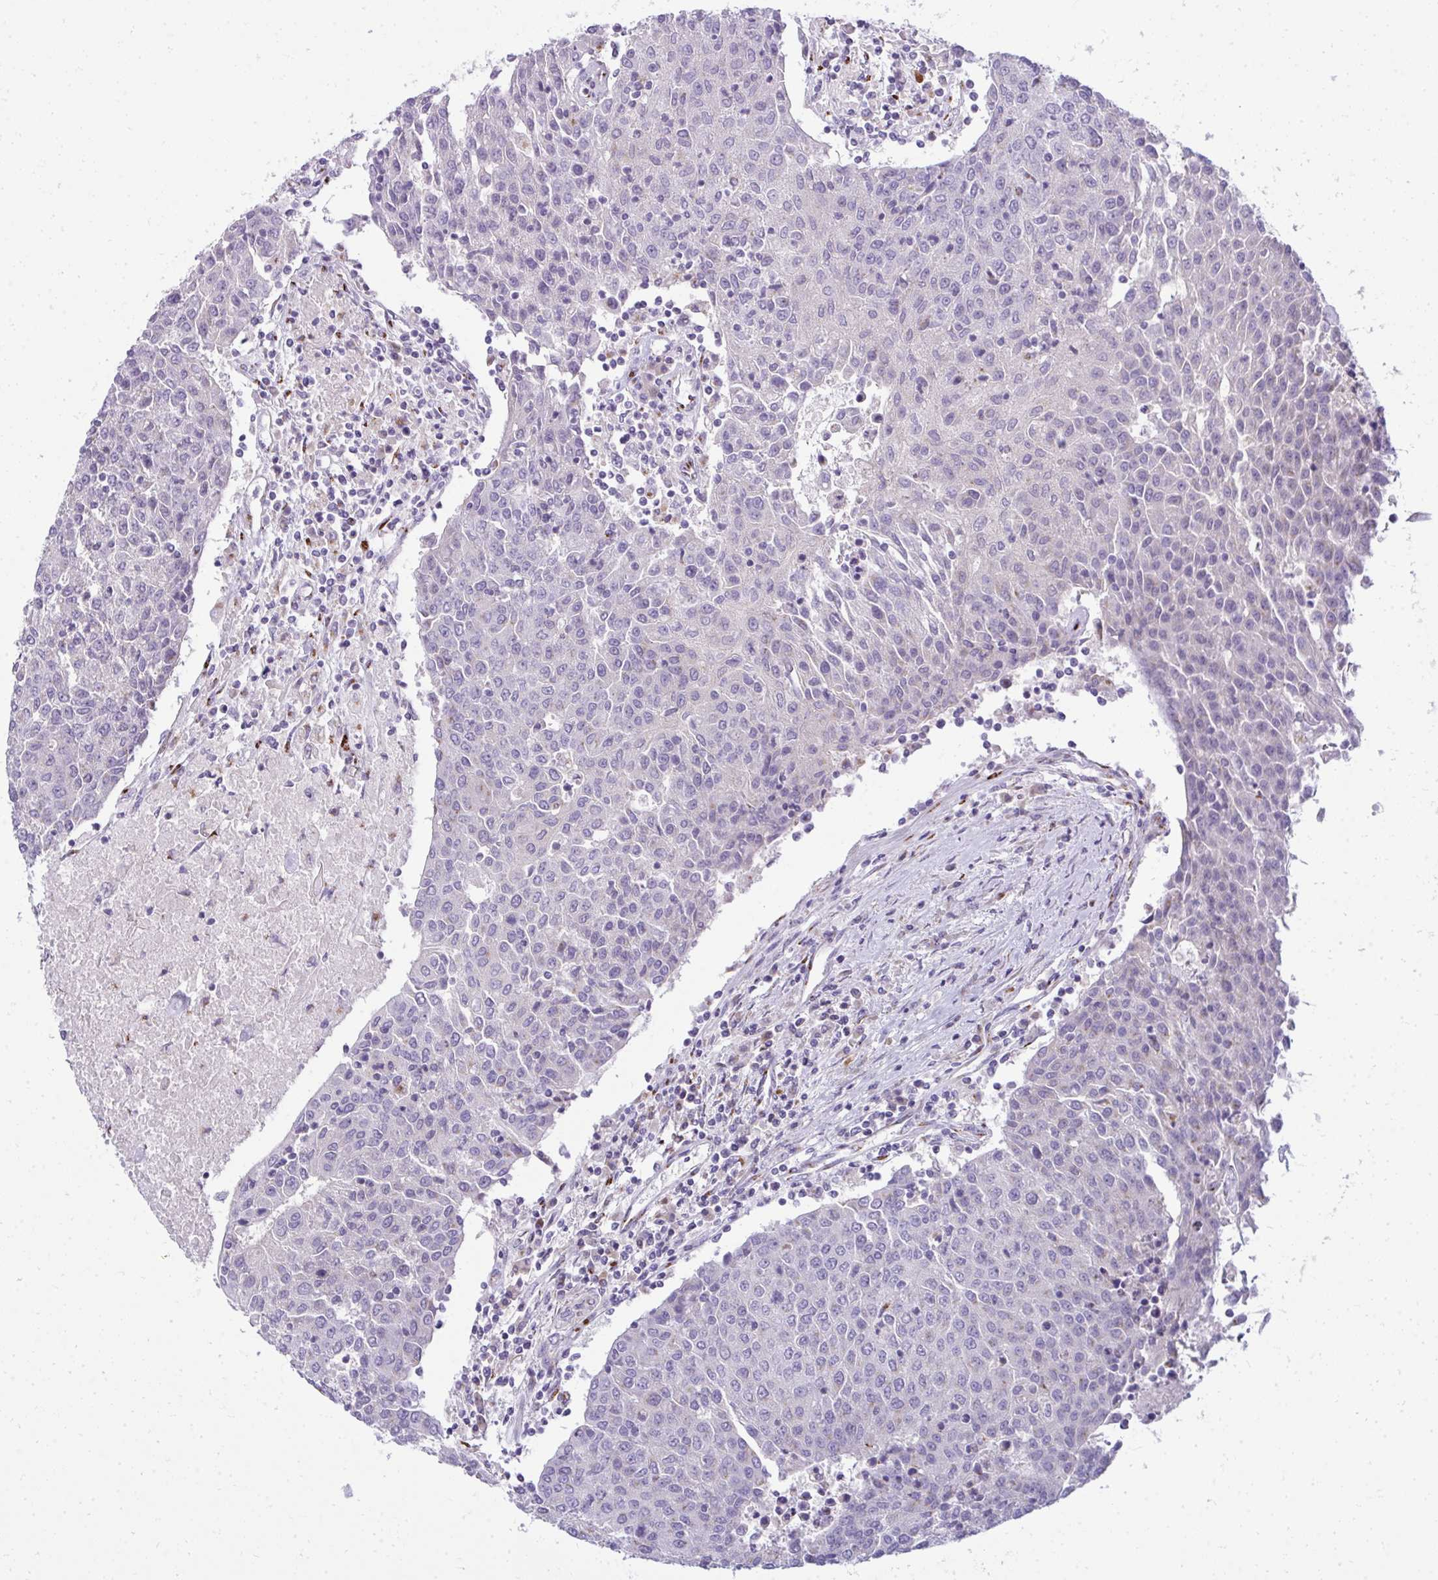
{"staining": {"intensity": "negative", "quantity": "none", "location": "none"}, "tissue": "urothelial cancer", "cell_type": "Tumor cells", "image_type": "cancer", "snomed": [{"axis": "morphology", "description": "Urothelial carcinoma, High grade"}, {"axis": "topography", "description": "Urinary bladder"}], "caption": "Human high-grade urothelial carcinoma stained for a protein using immunohistochemistry displays no staining in tumor cells.", "gene": "DTX4", "patient": {"sex": "female", "age": 85}}